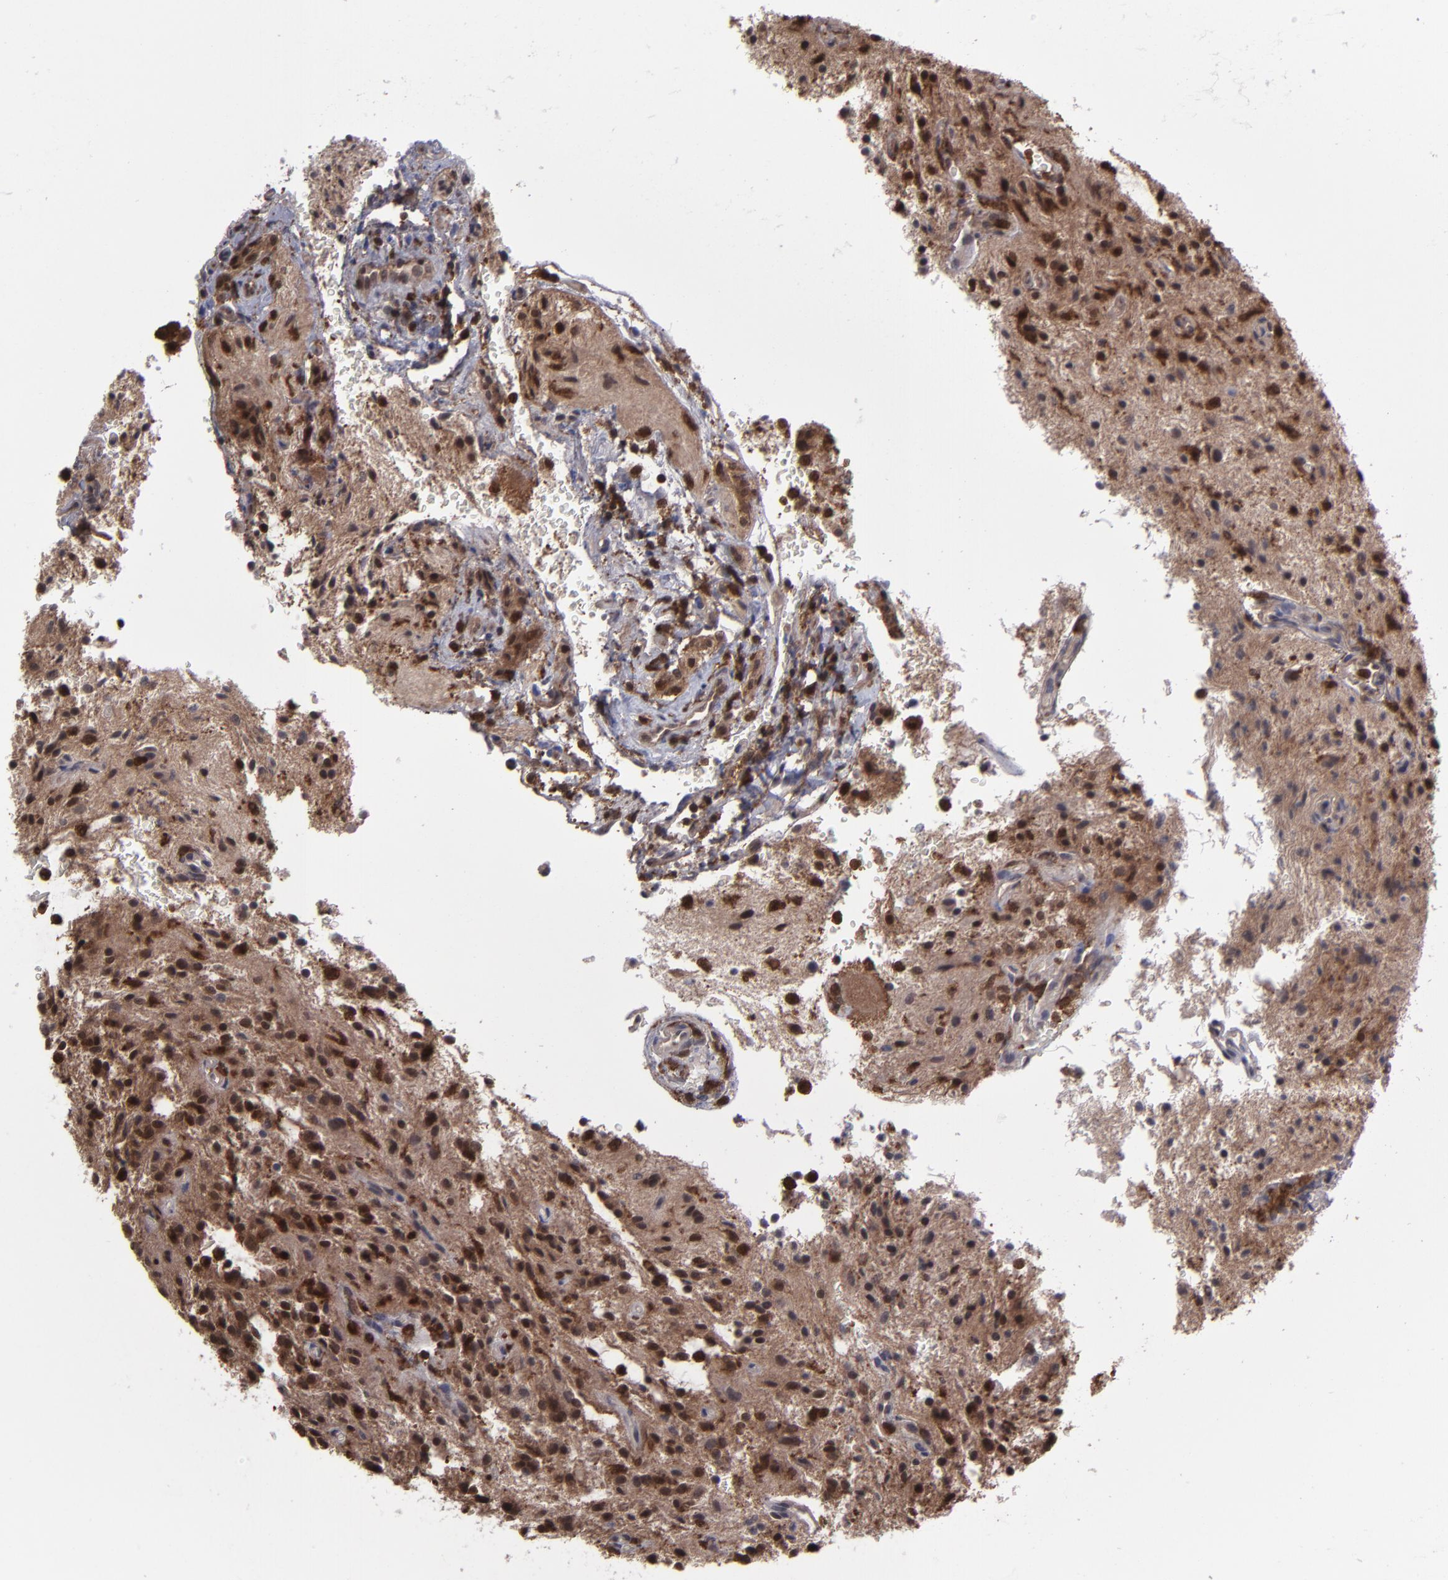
{"staining": {"intensity": "strong", "quantity": ">75%", "location": "cytoplasmic/membranous,nuclear"}, "tissue": "glioma", "cell_type": "Tumor cells", "image_type": "cancer", "snomed": [{"axis": "morphology", "description": "Glioma, malignant, NOS"}, {"axis": "topography", "description": "Cerebellum"}], "caption": "Immunohistochemistry (DAB (3,3'-diaminobenzidine)) staining of human malignant glioma demonstrates strong cytoplasmic/membranous and nuclear protein positivity in about >75% of tumor cells.", "gene": "GRB2", "patient": {"sex": "female", "age": 10}}